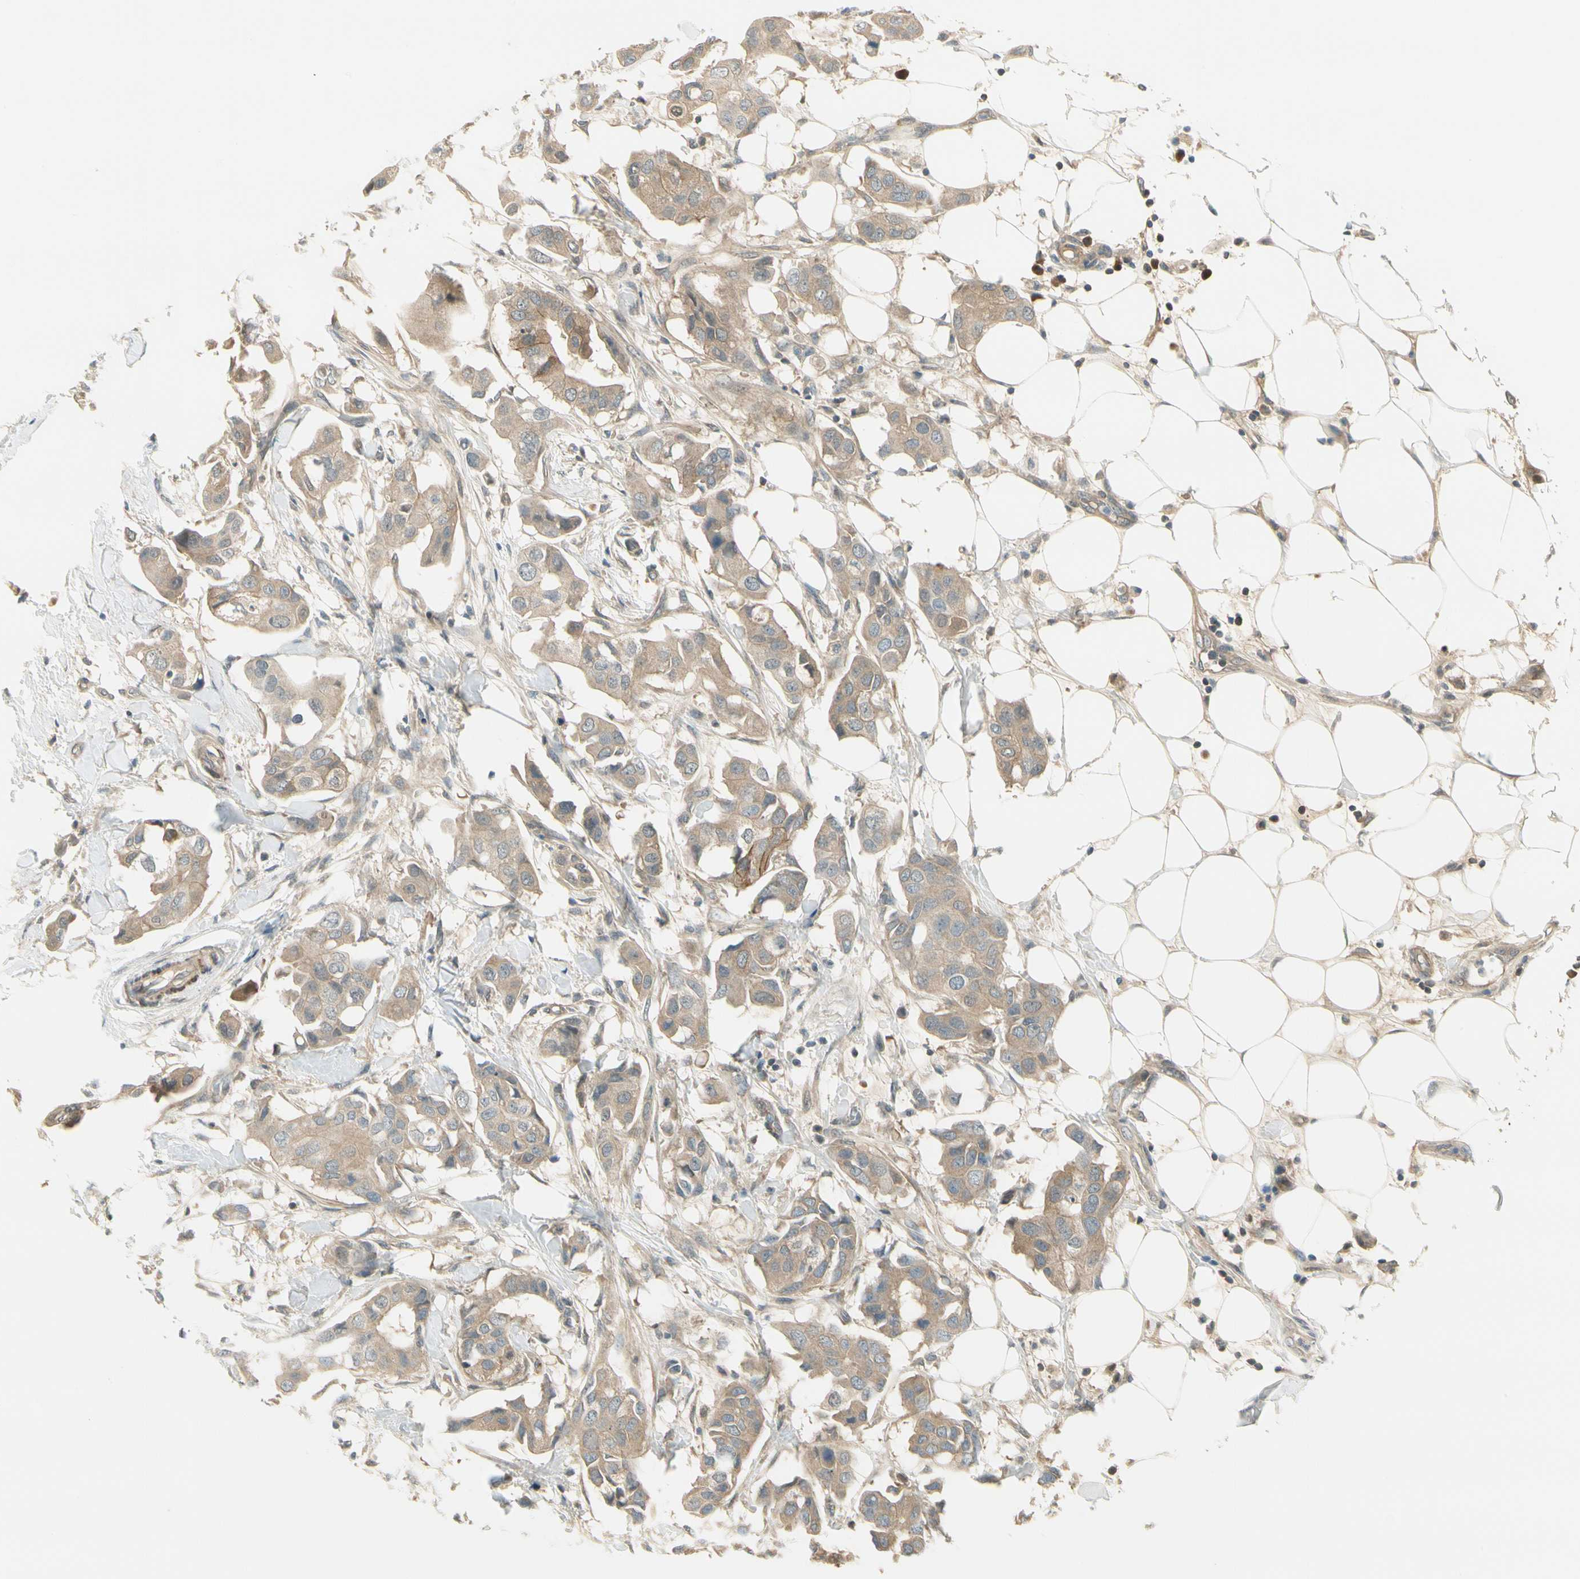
{"staining": {"intensity": "weak", "quantity": ">75%", "location": "cytoplasmic/membranous"}, "tissue": "breast cancer", "cell_type": "Tumor cells", "image_type": "cancer", "snomed": [{"axis": "morphology", "description": "Duct carcinoma"}, {"axis": "topography", "description": "Breast"}], "caption": "Breast cancer (invasive ductal carcinoma) stained with a brown dye reveals weak cytoplasmic/membranous positive positivity in about >75% of tumor cells.", "gene": "EPHB3", "patient": {"sex": "female", "age": 40}}